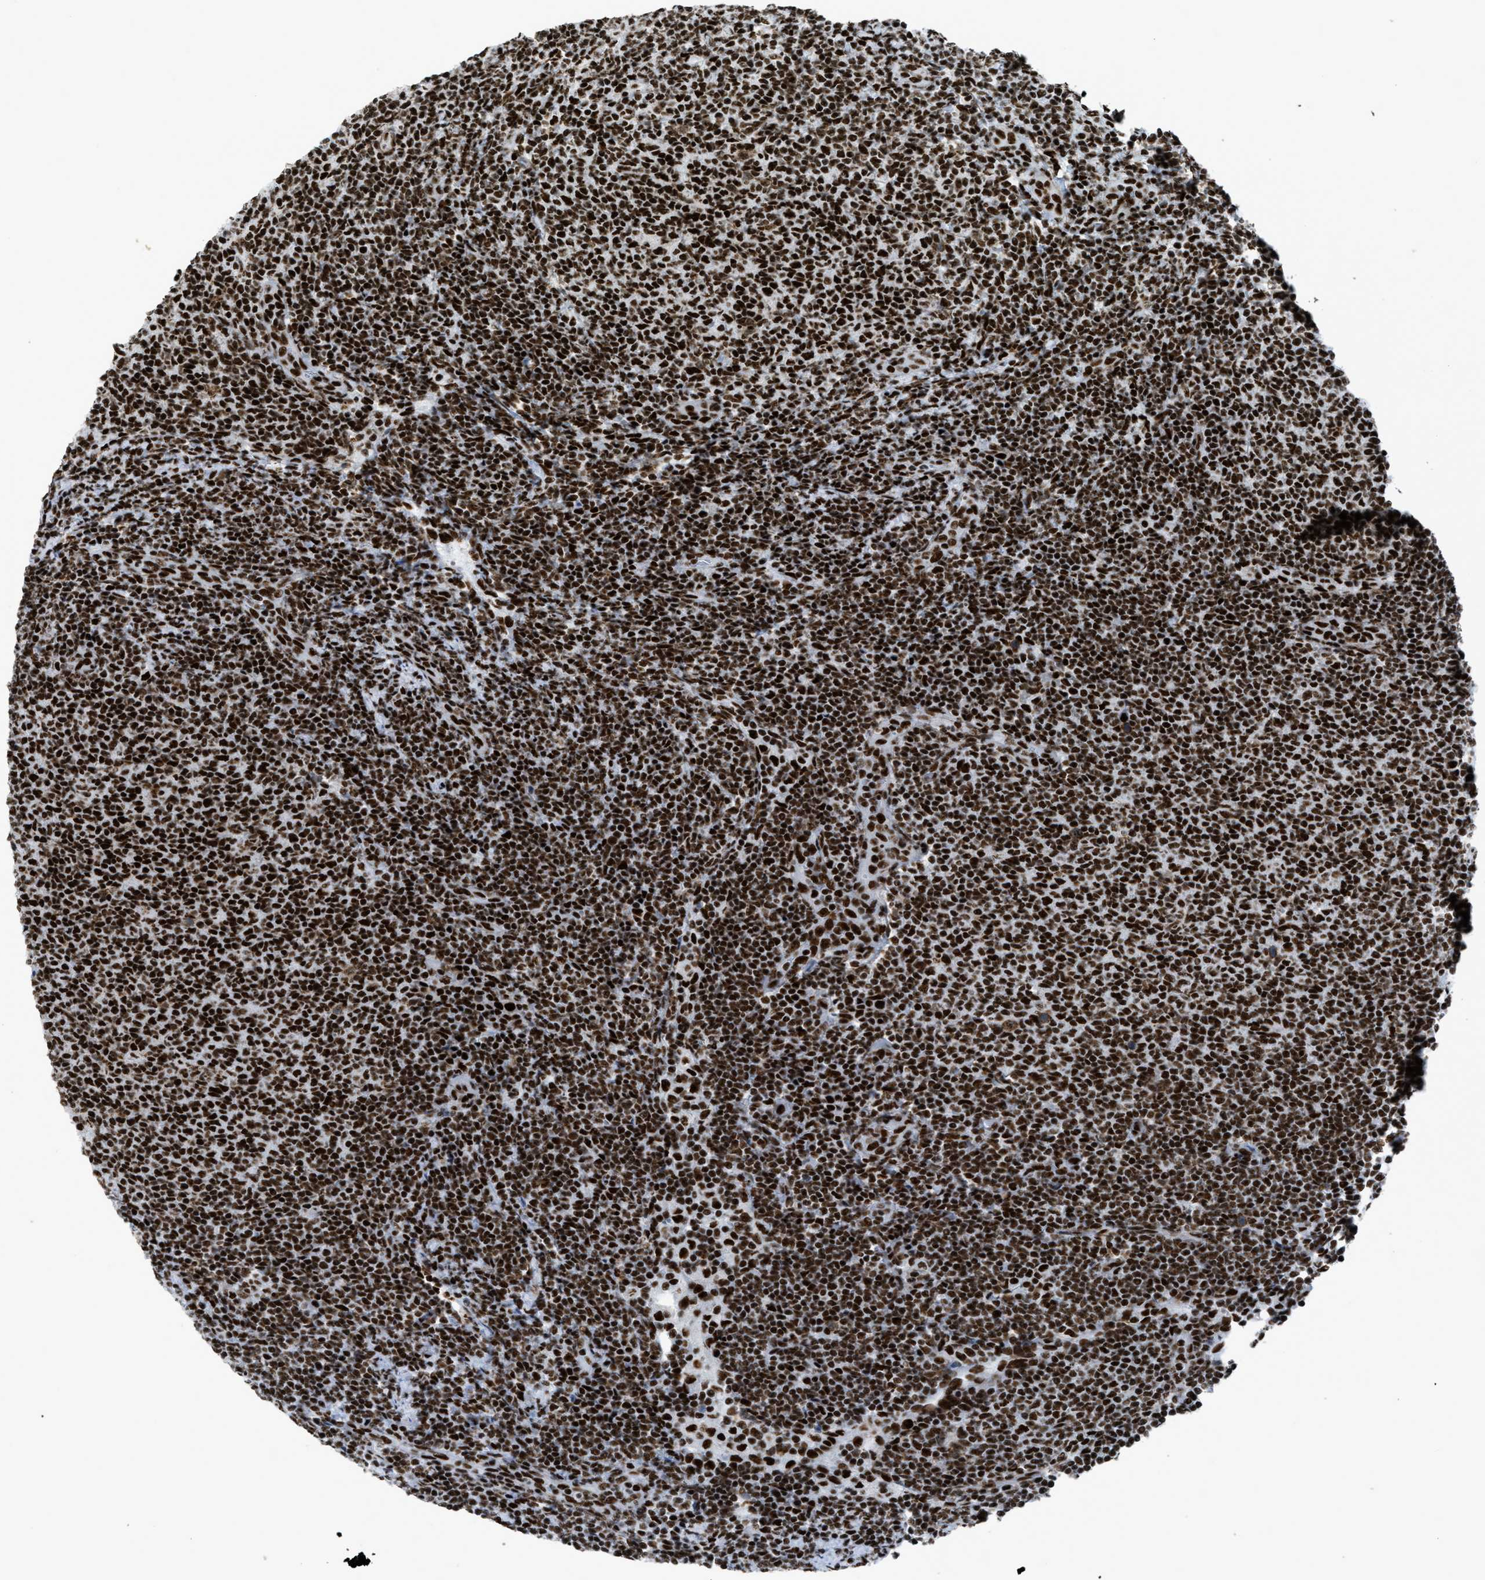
{"staining": {"intensity": "strong", "quantity": ">75%", "location": "nuclear"}, "tissue": "lymphoma", "cell_type": "Tumor cells", "image_type": "cancer", "snomed": [{"axis": "morphology", "description": "Malignant lymphoma, non-Hodgkin's type, Low grade"}, {"axis": "topography", "description": "Lymph node"}], "caption": "Lymphoma stained with DAB immunohistochemistry (IHC) exhibits high levels of strong nuclear expression in approximately >75% of tumor cells. The protein is stained brown, and the nuclei are stained in blue (DAB IHC with brightfield microscopy, high magnification).", "gene": "ZNF207", "patient": {"sex": "male", "age": 66}}